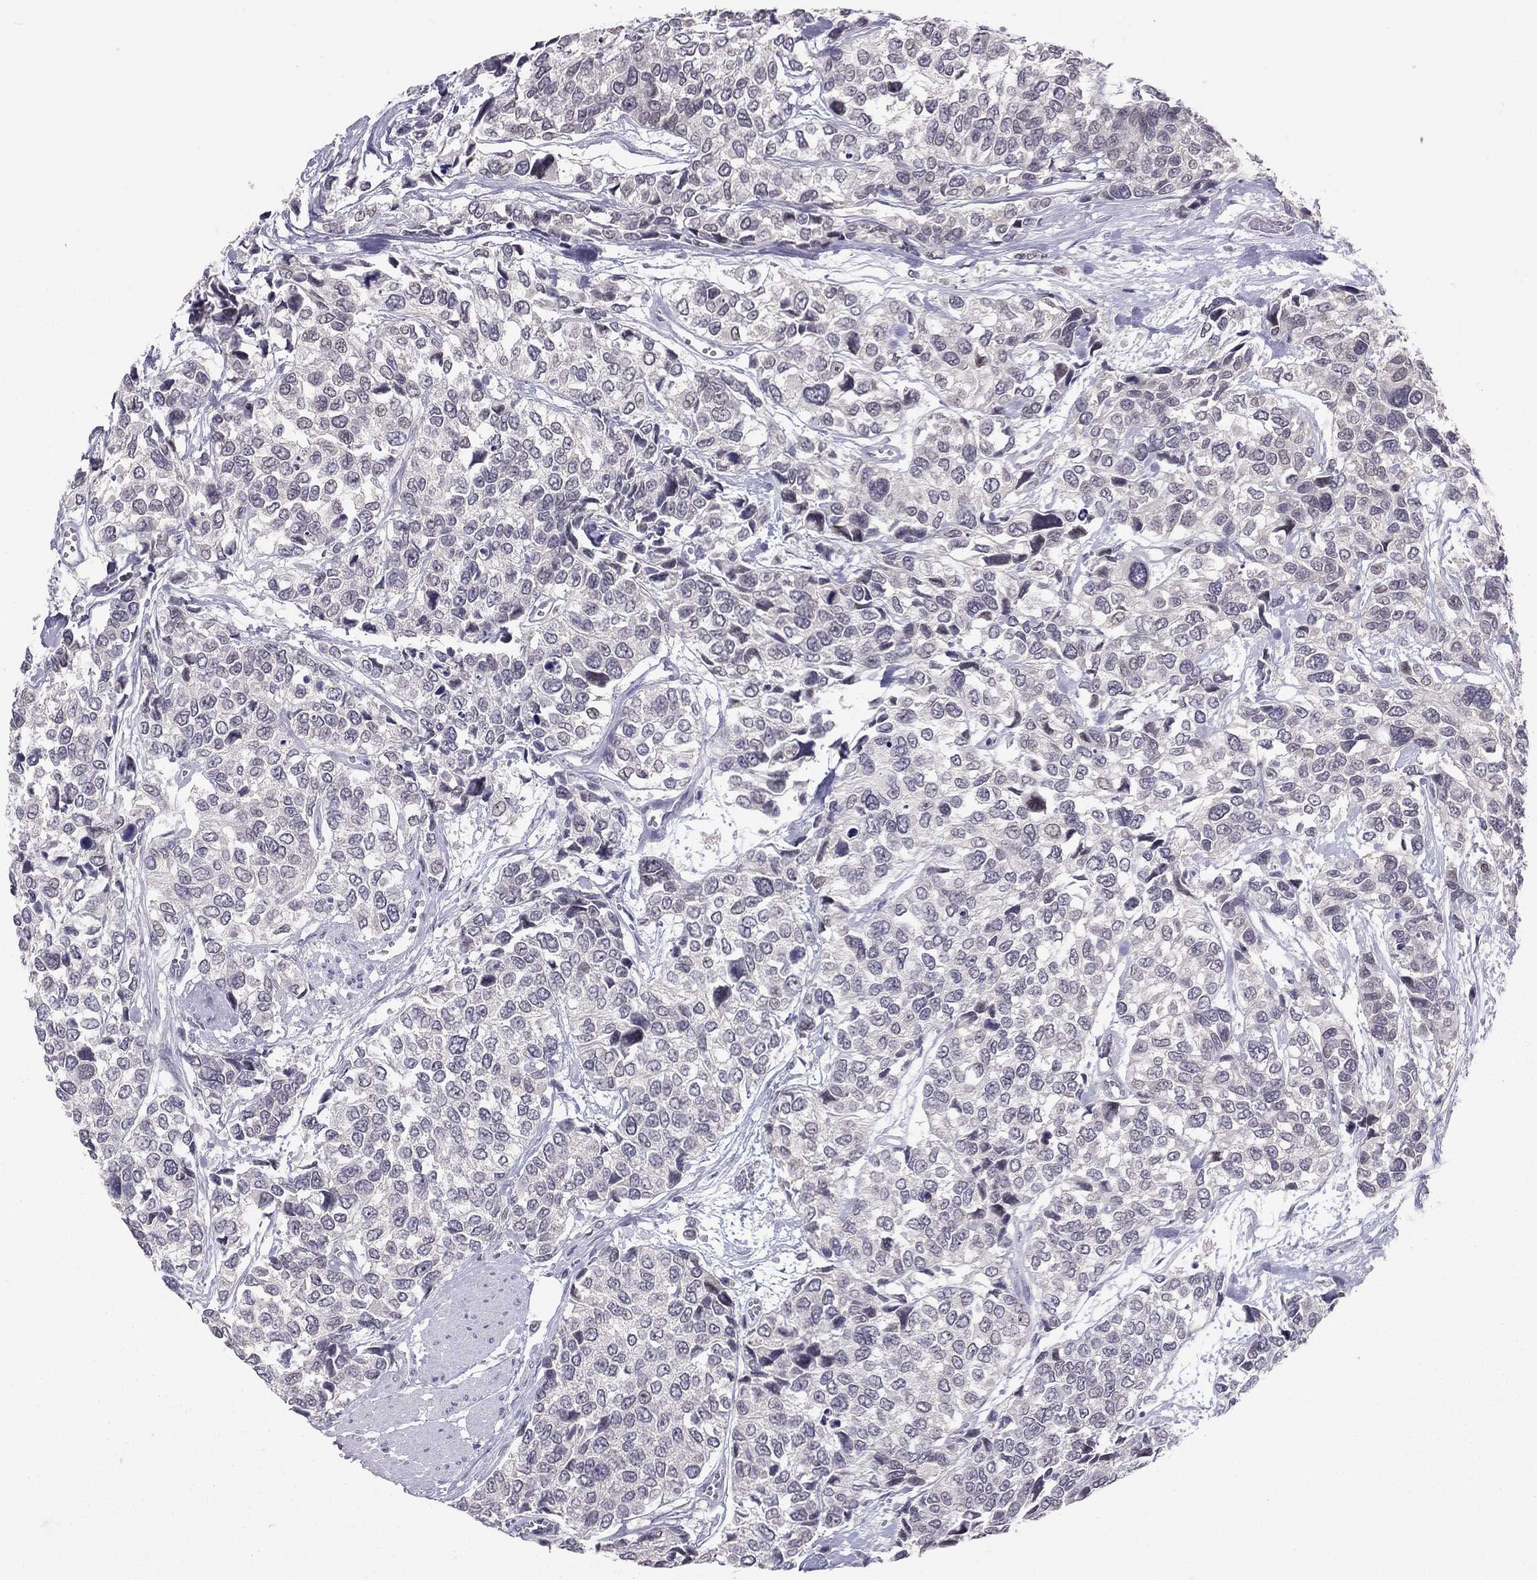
{"staining": {"intensity": "weak", "quantity": "<25%", "location": "cytoplasmic/membranous"}, "tissue": "urothelial cancer", "cell_type": "Tumor cells", "image_type": "cancer", "snomed": [{"axis": "morphology", "description": "Urothelial carcinoma, High grade"}, {"axis": "topography", "description": "Urinary bladder"}], "caption": "This is a micrograph of immunohistochemistry (IHC) staining of high-grade urothelial carcinoma, which shows no staining in tumor cells.", "gene": "HSF2BP", "patient": {"sex": "male", "age": 77}}